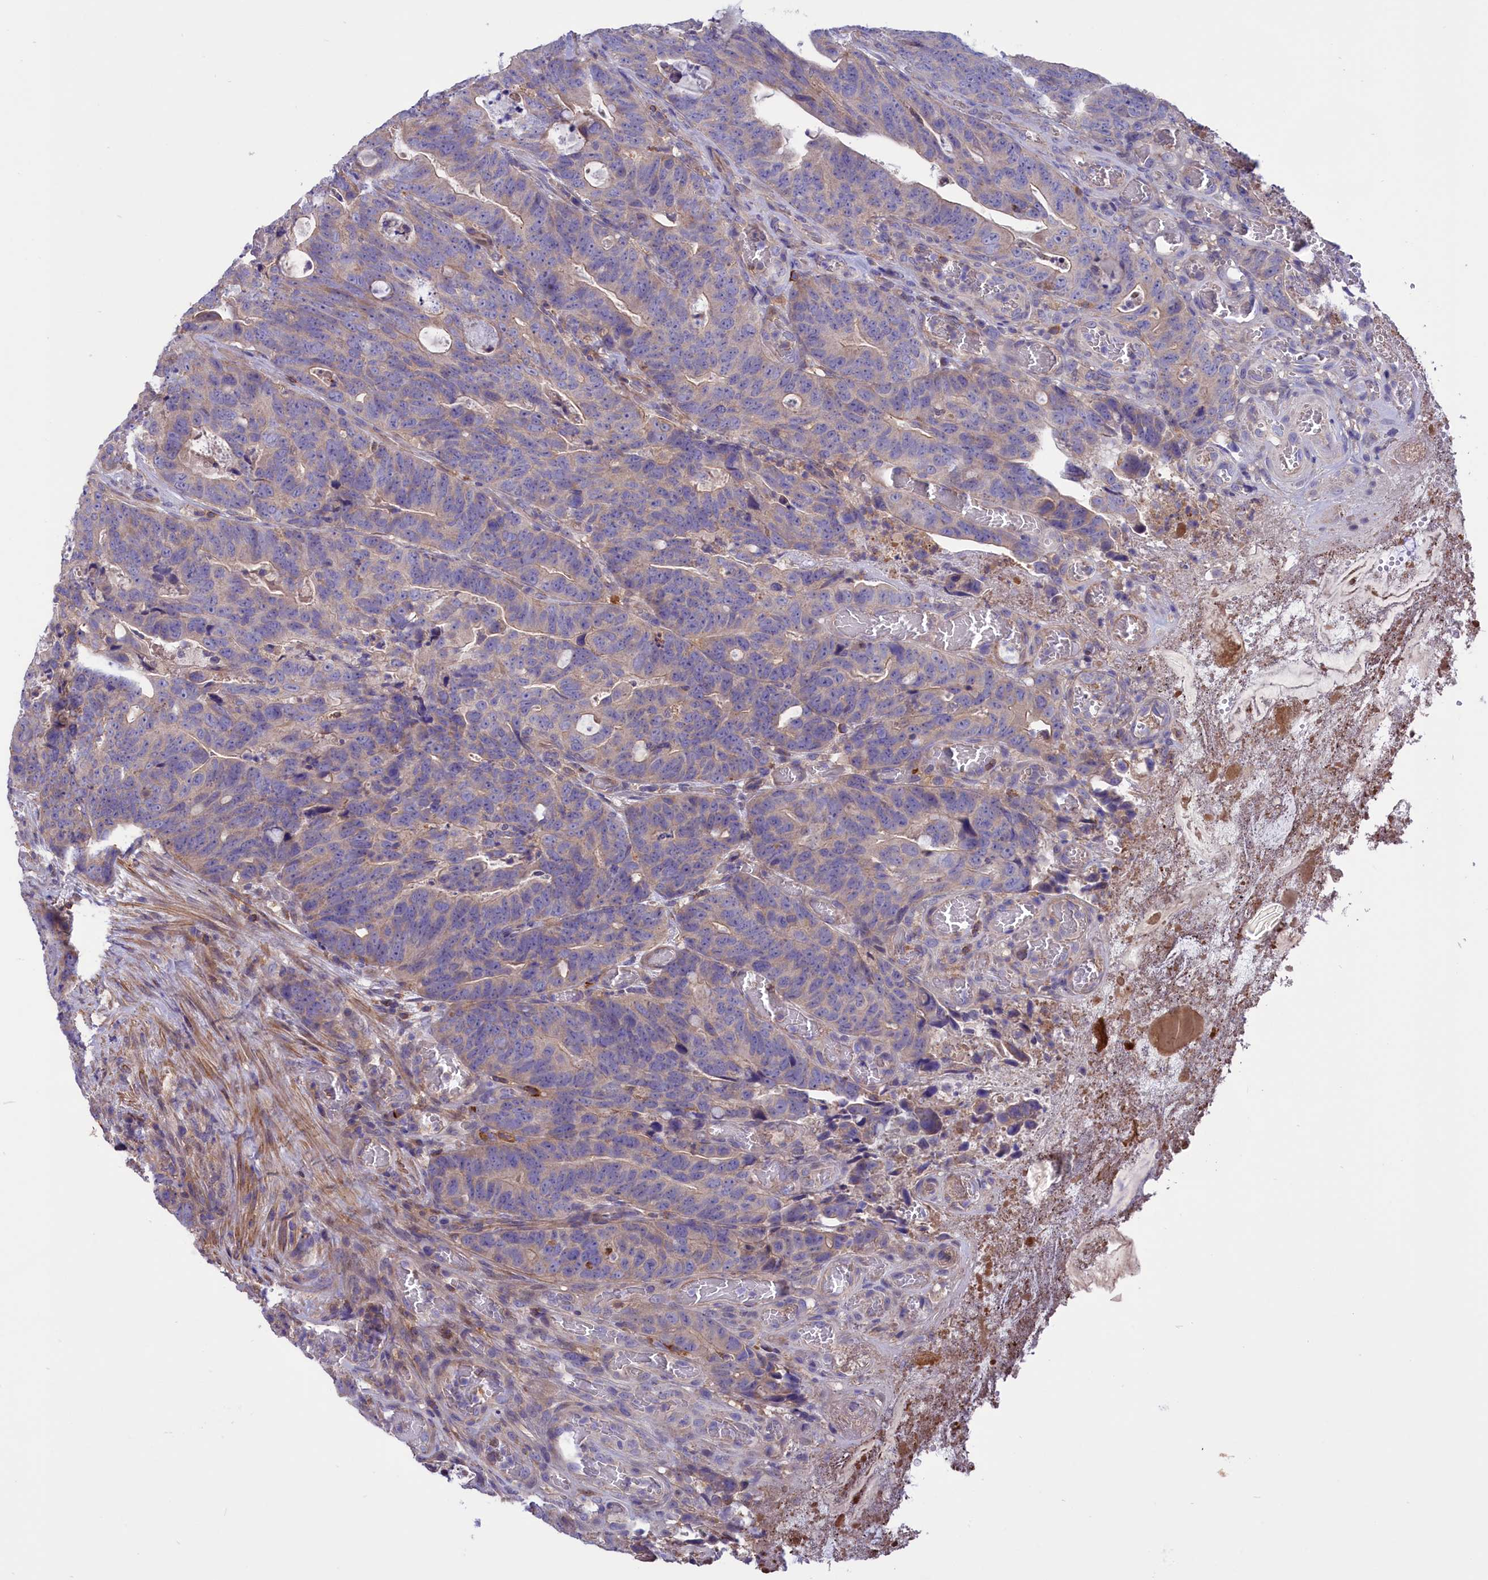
{"staining": {"intensity": "weak", "quantity": "25%-75%", "location": "cytoplasmic/membranous"}, "tissue": "colorectal cancer", "cell_type": "Tumor cells", "image_type": "cancer", "snomed": [{"axis": "morphology", "description": "Adenocarcinoma, NOS"}, {"axis": "topography", "description": "Colon"}], "caption": "There is low levels of weak cytoplasmic/membranous staining in tumor cells of colorectal cancer, as demonstrated by immunohistochemical staining (brown color).", "gene": "AMDHD2", "patient": {"sex": "female", "age": 82}}